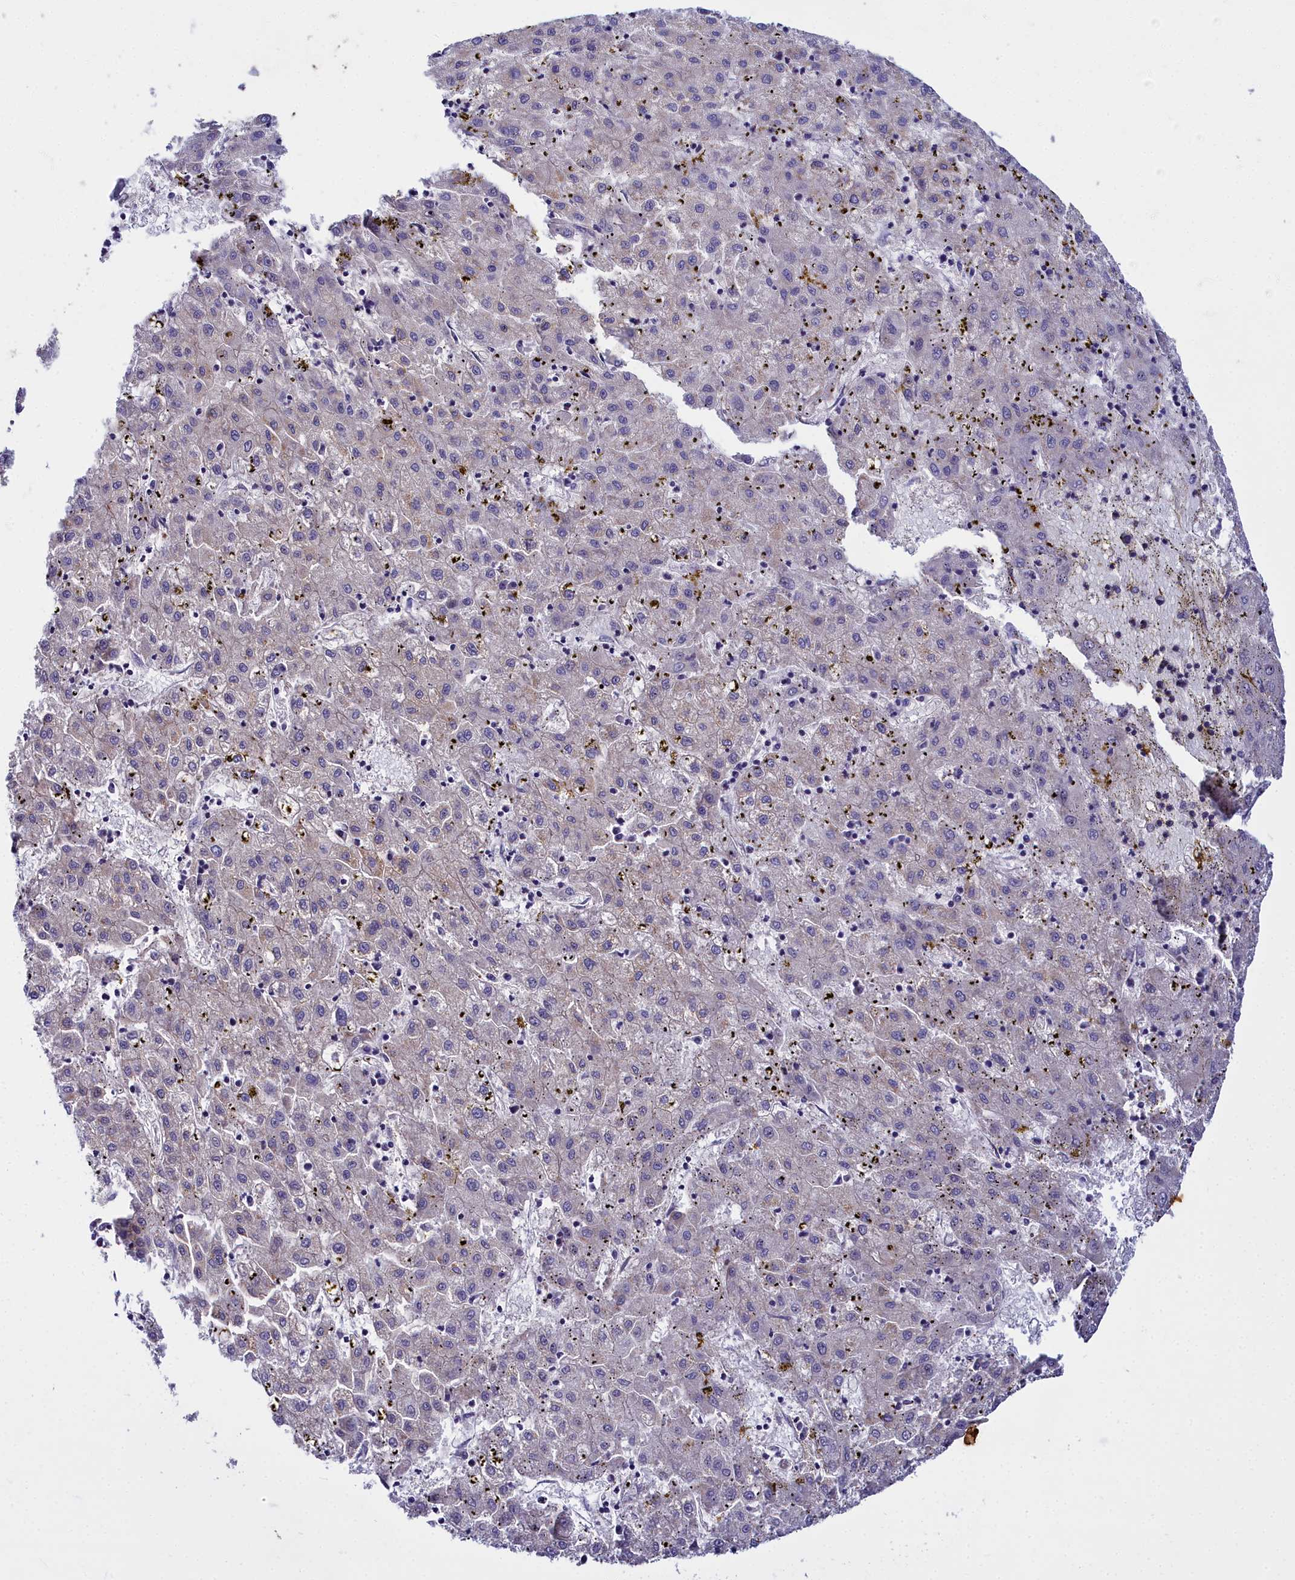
{"staining": {"intensity": "negative", "quantity": "none", "location": "none"}, "tissue": "liver cancer", "cell_type": "Tumor cells", "image_type": "cancer", "snomed": [{"axis": "morphology", "description": "Carcinoma, Hepatocellular, NOS"}, {"axis": "topography", "description": "Liver"}], "caption": "IHC image of neoplastic tissue: human liver cancer stained with DAB exhibits no significant protein staining in tumor cells. (Stains: DAB (3,3'-diaminobenzidine) immunohistochemistry with hematoxylin counter stain, Microscopy: brightfield microscopy at high magnification).", "gene": "FADS3", "patient": {"sex": "male", "age": 72}}